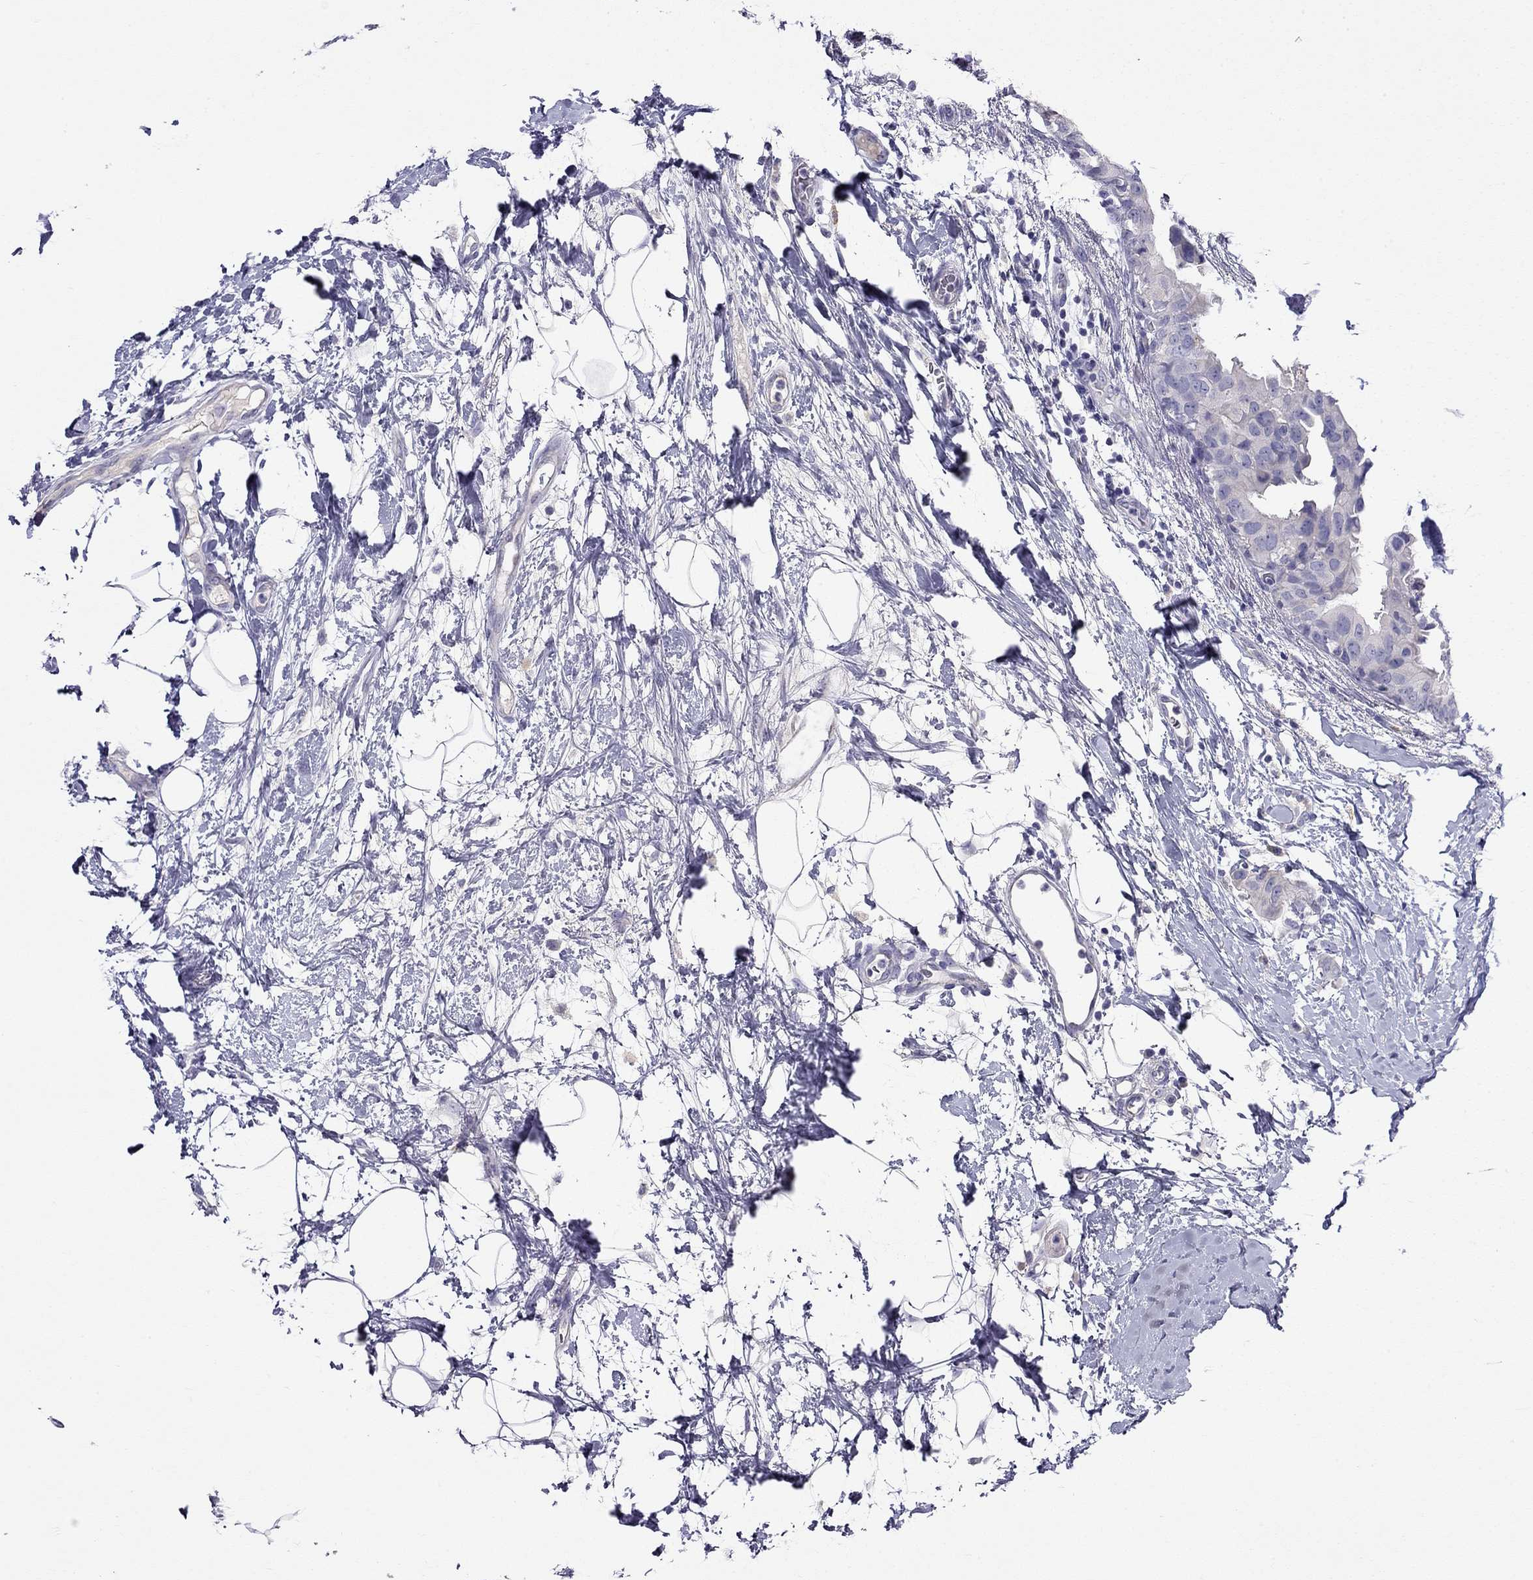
{"staining": {"intensity": "negative", "quantity": "none", "location": "none"}, "tissue": "breast cancer", "cell_type": "Tumor cells", "image_type": "cancer", "snomed": [{"axis": "morphology", "description": "Normal tissue, NOS"}, {"axis": "morphology", "description": "Duct carcinoma"}, {"axis": "topography", "description": "Breast"}], "caption": "Breast intraductal carcinoma was stained to show a protein in brown. There is no significant expression in tumor cells.", "gene": "CPNE4", "patient": {"sex": "female", "age": 40}}